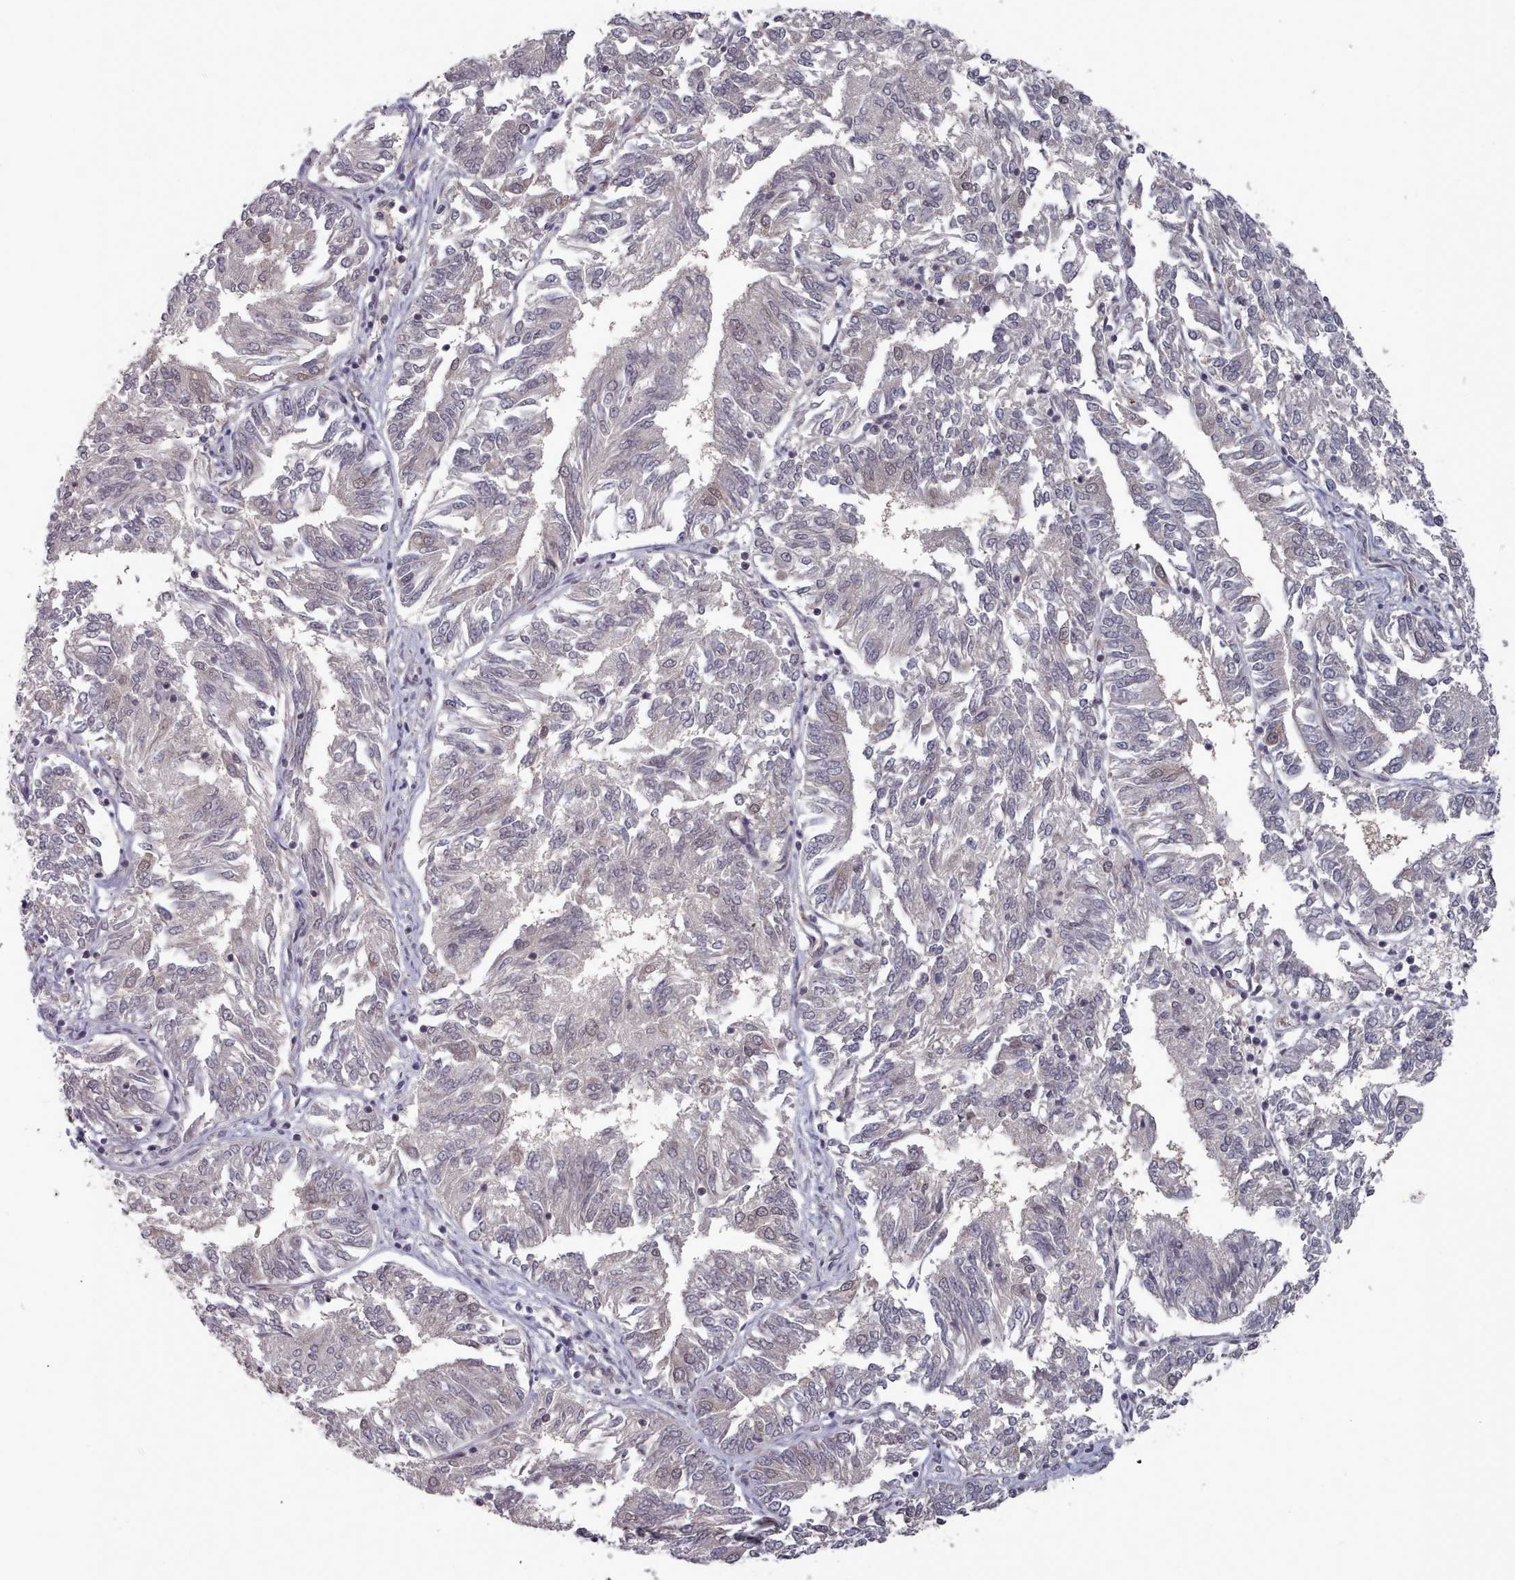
{"staining": {"intensity": "negative", "quantity": "none", "location": "none"}, "tissue": "endometrial cancer", "cell_type": "Tumor cells", "image_type": "cancer", "snomed": [{"axis": "morphology", "description": "Adenocarcinoma, NOS"}, {"axis": "topography", "description": "Endometrium"}], "caption": "This is an immunohistochemistry histopathology image of human endometrial cancer. There is no staining in tumor cells.", "gene": "HYAL3", "patient": {"sex": "female", "age": 58}}